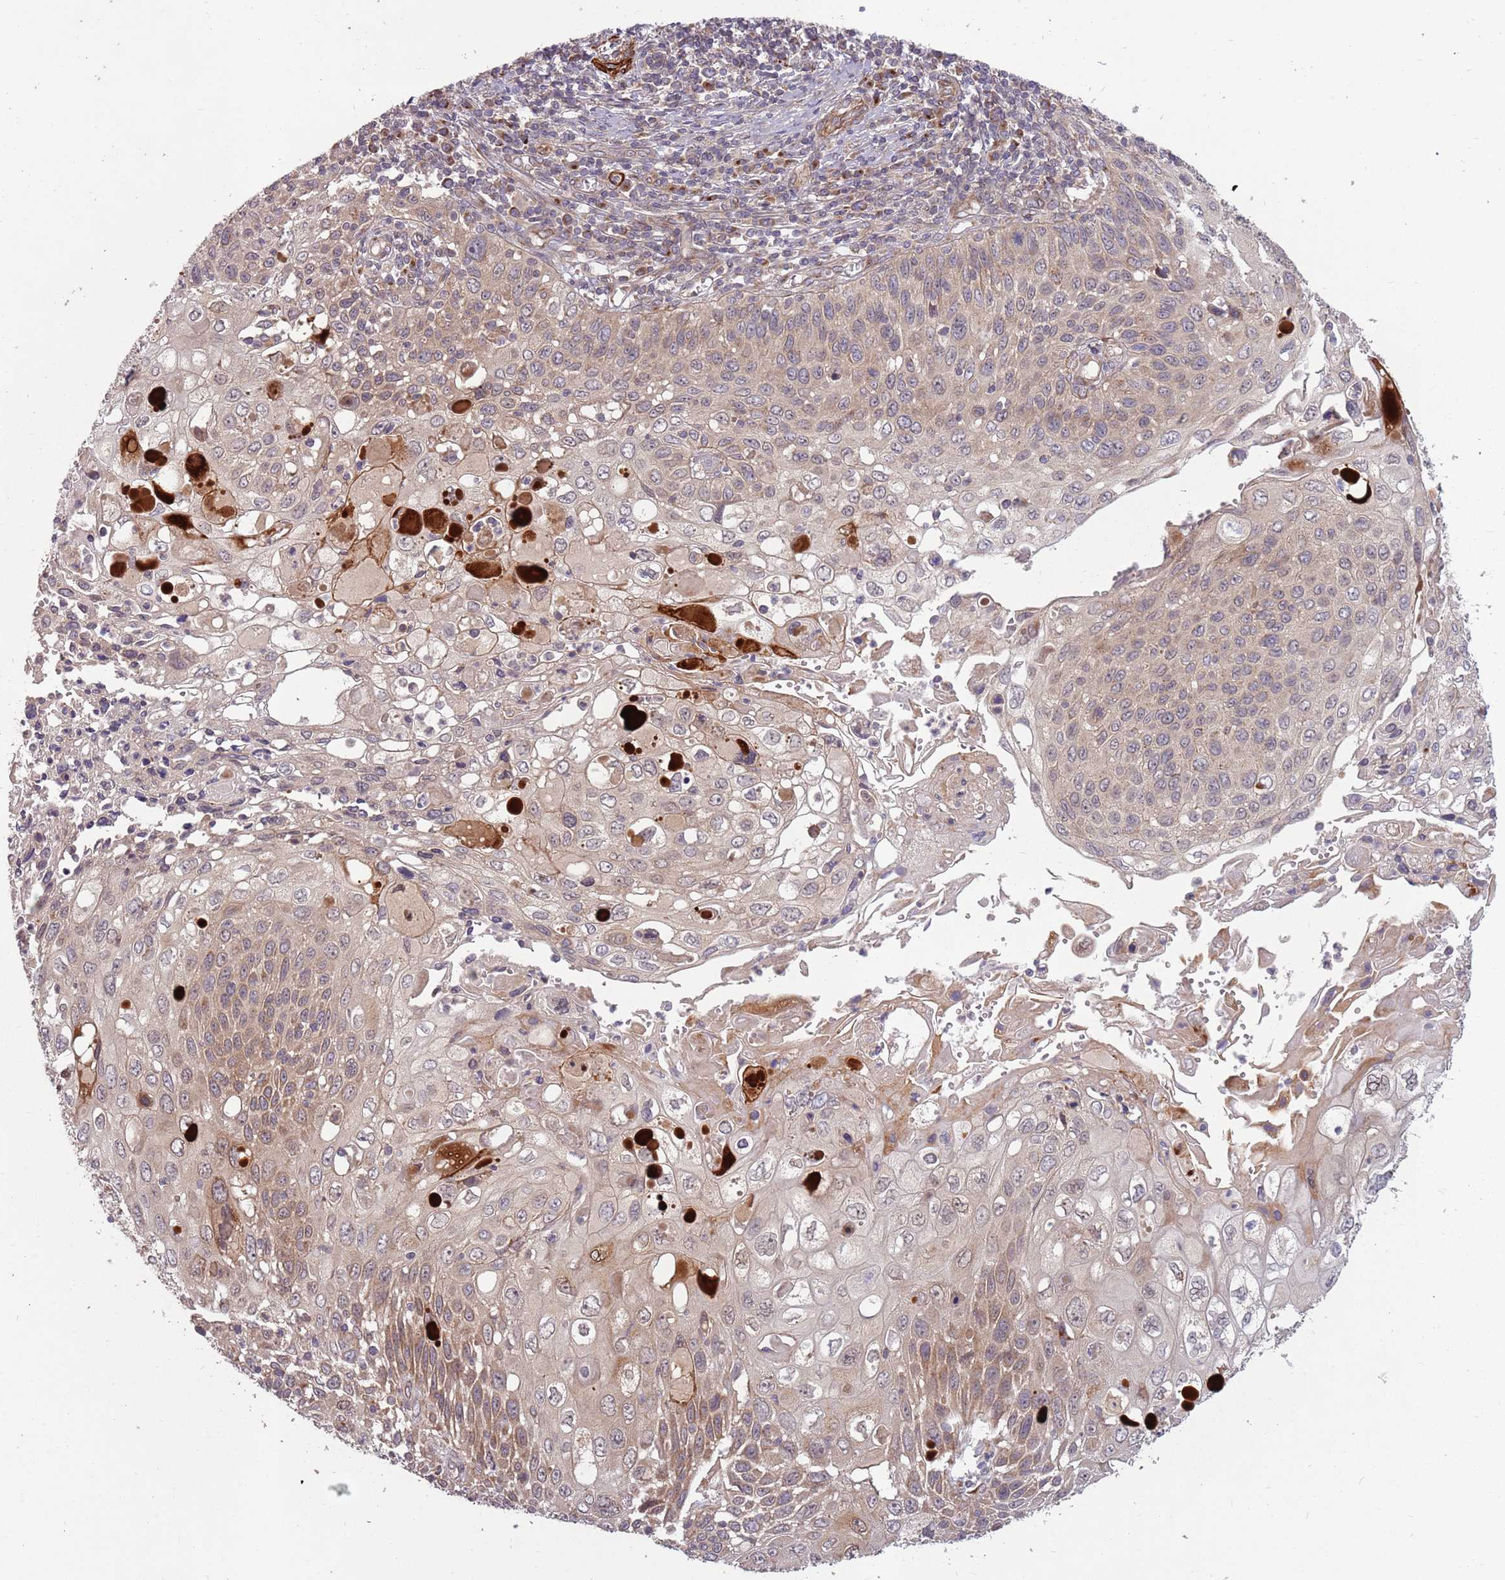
{"staining": {"intensity": "weak", "quantity": "<25%", "location": "cytoplasmic/membranous"}, "tissue": "cervical cancer", "cell_type": "Tumor cells", "image_type": "cancer", "snomed": [{"axis": "morphology", "description": "Squamous cell carcinoma, NOS"}, {"axis": "topography", "description": "Cervix"}], "caption": "Immunohistochemical staining of cervical cancer shows no significant expression in tumor cells.", "gene": "PLD6", "patient": {"sex": "female", "age": 70}}